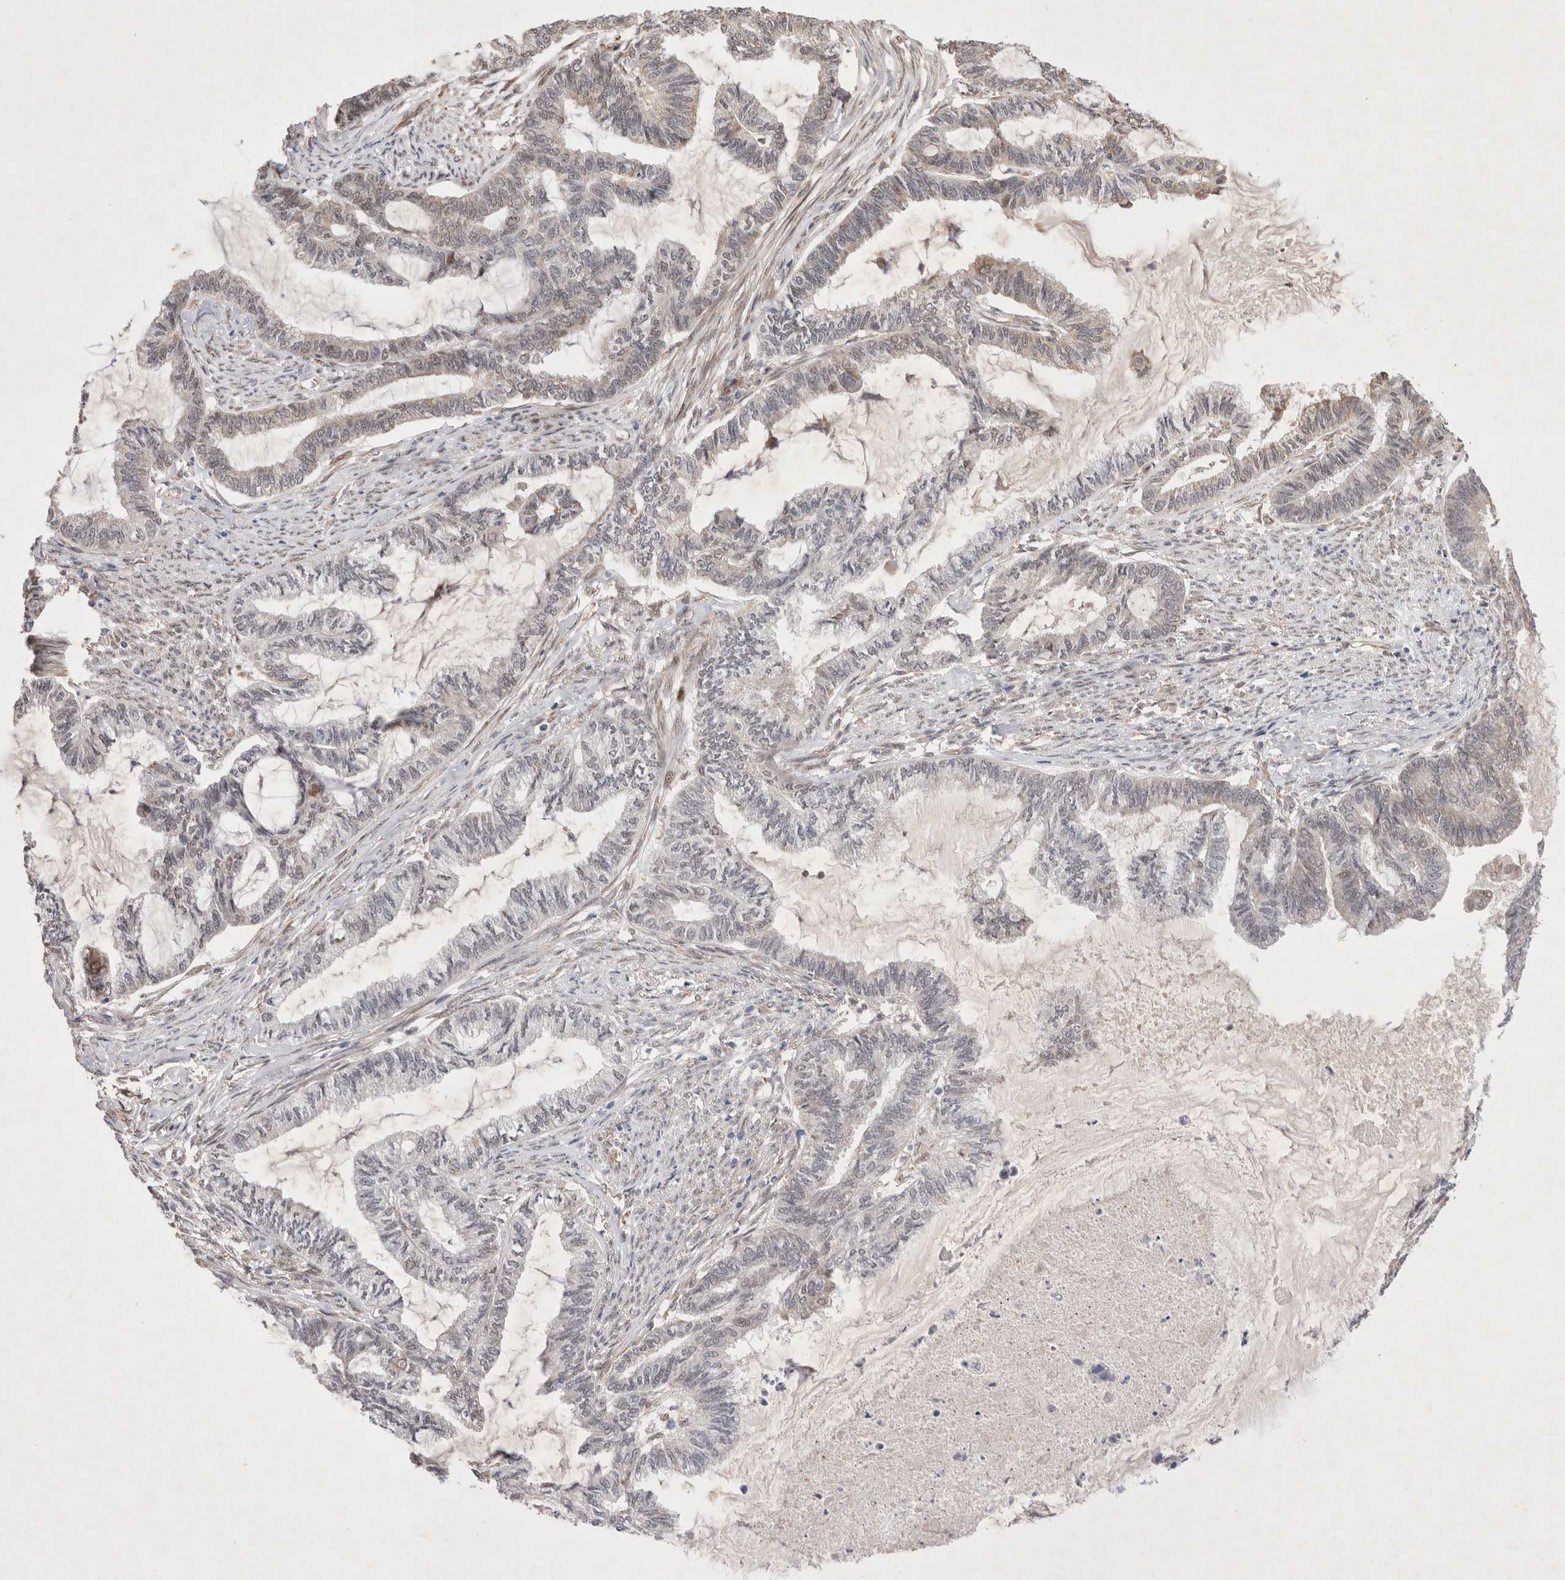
{"staining": {"intensity": "weak", "quantity": "<25%", "location": "cytoplasmic/membranous"}, "tissue": "endometrial cancer", "cell_type": "Tumor cells", "image_type": "cancer", "snomed": [{"axis": "morphology", "description": "Adenocarcinoma, NOS"}, {"axis": "topography", "description": "Endometrium"}], "caption": "Adenocarcinoma (endometrial) was stained to show a protein in brown. There is no significant positivity in tumor cells.", "gene": "GIMAP6", "patient": {"sex": "female", "age": 86}}